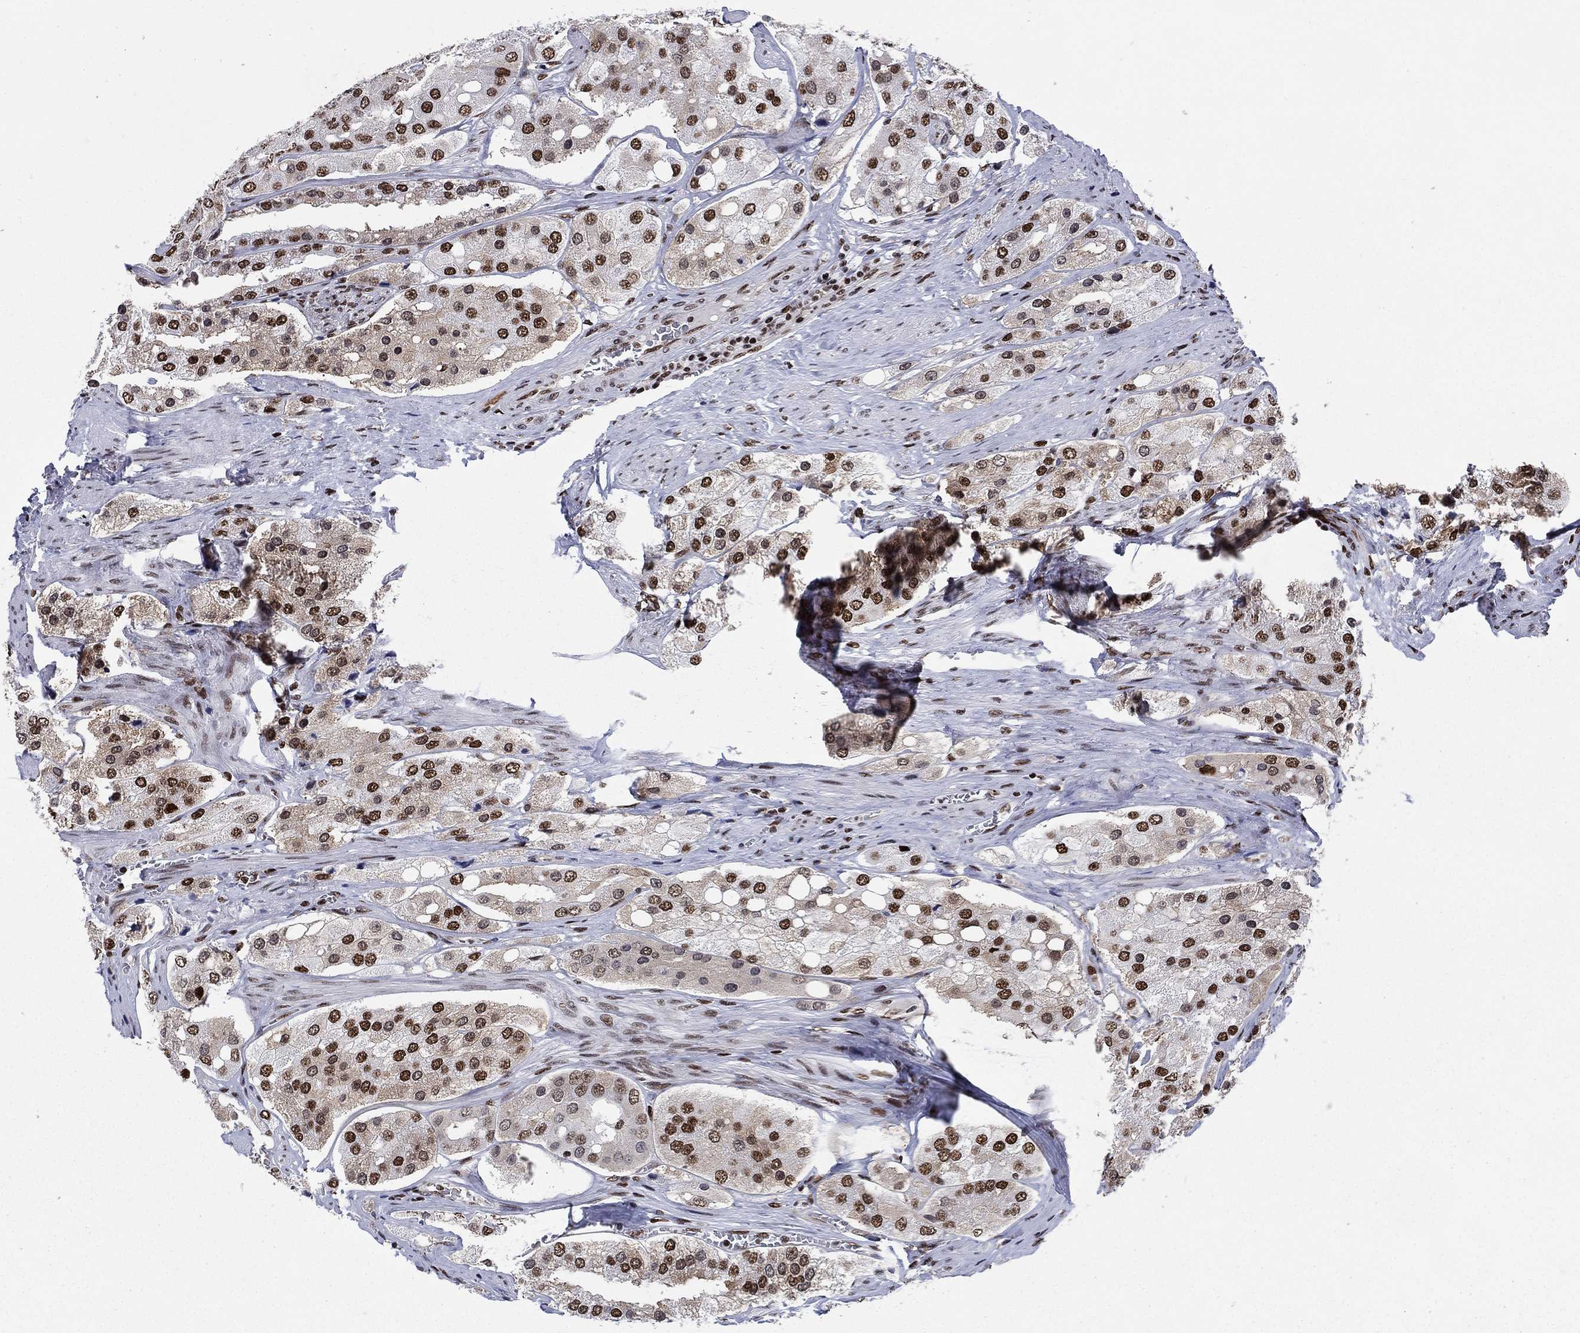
{"staining": {"intensity": "strong", "quantity": "25%-75%", "location": "nuclear"}, "tissue": "prostate cancer", "cell_type": "Tumor cells", "image_type": "cancer", "snomed": [{"axis": "morphology", "description": "Adenocarcinoma, Low grade"}, {"axis": "topography", "description": "Prostate"}], "caption": "This image demonstrates immunohistochemistry staining of prostate cancer (adenocarcinoma (low-grade)), with high strong nuclear staining in approximately 25%-75% of tumor cells.", "gene": "RPRD1B", "patient": {"sex": "male", "age": 69}}